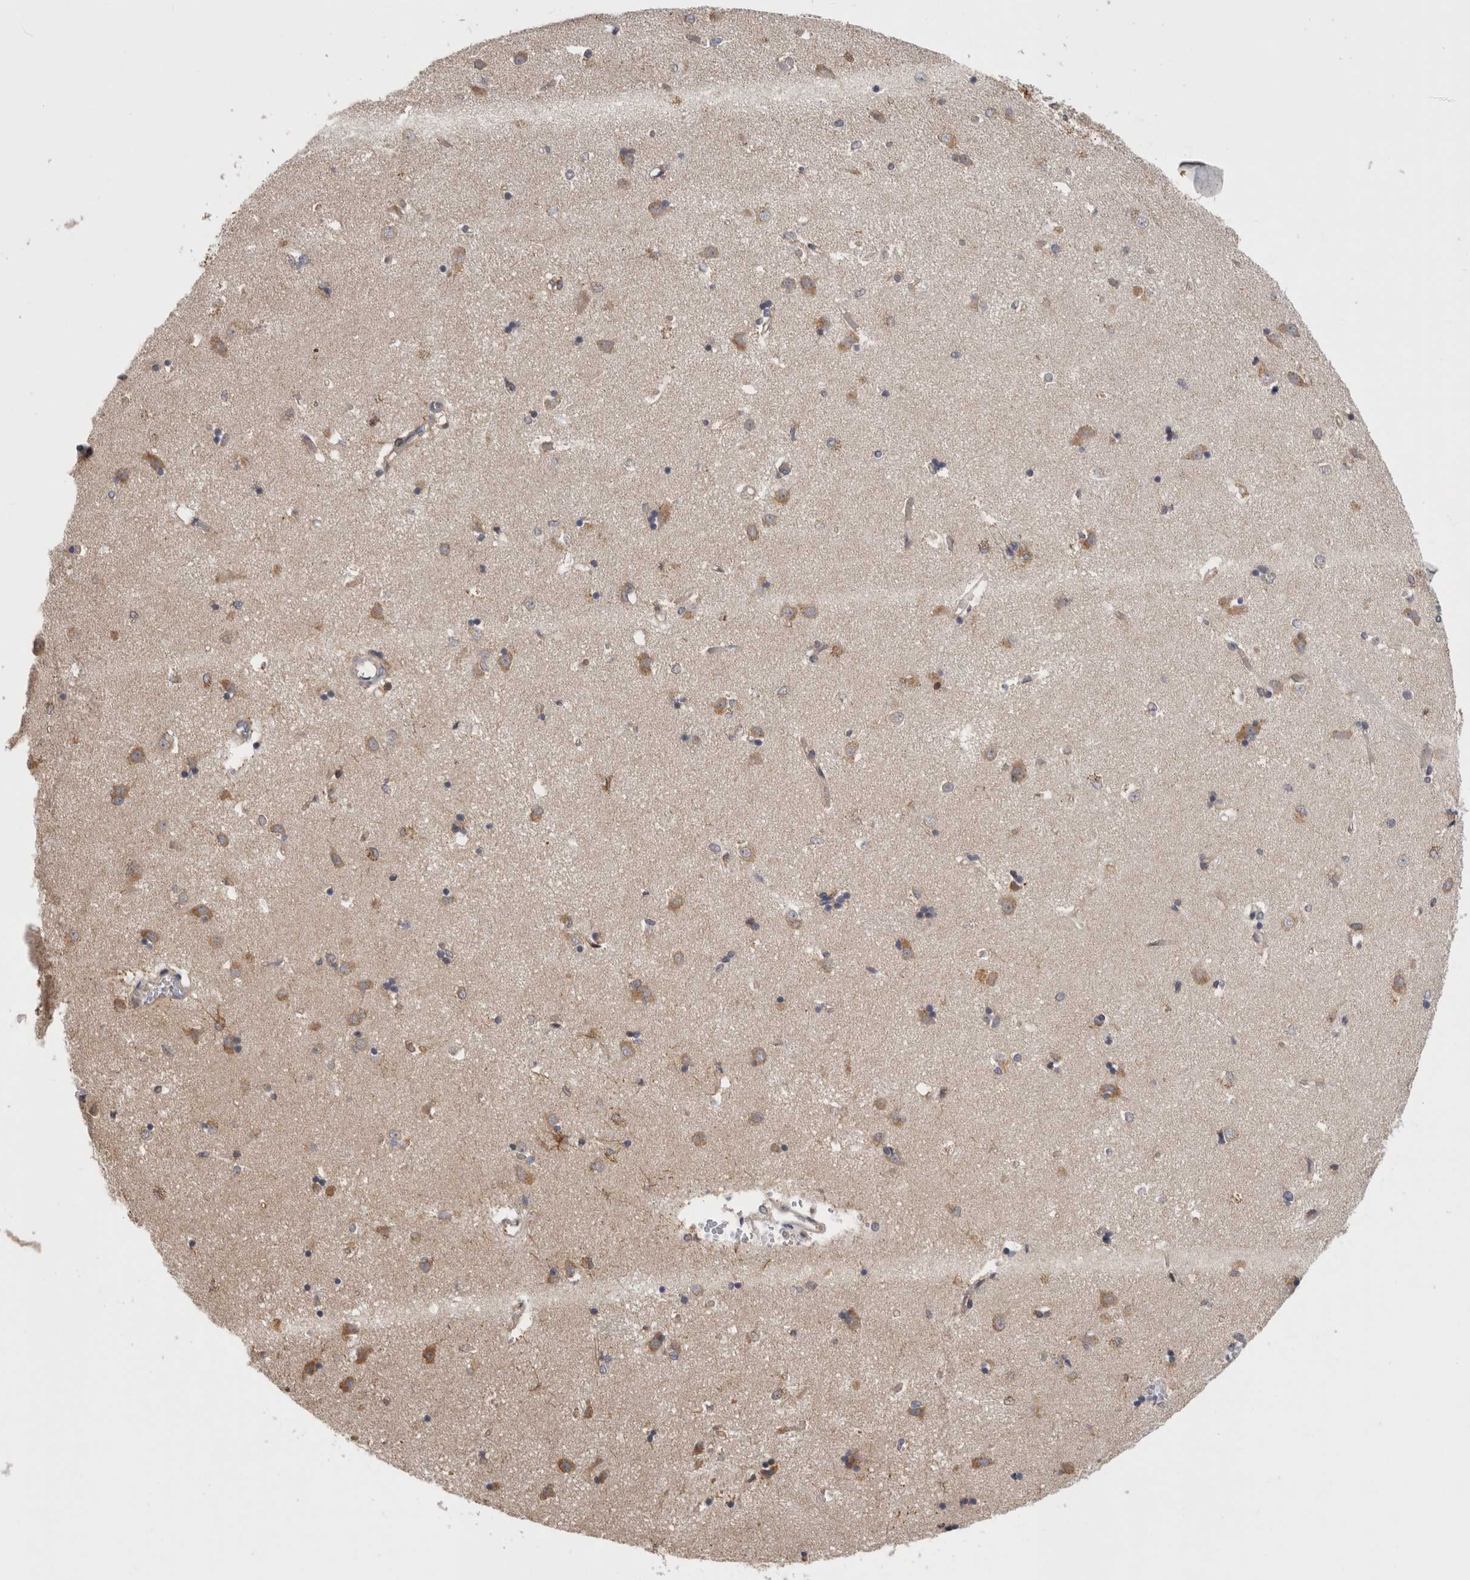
{"staining": {"intensity": "moderate", "quantity": "25%-75%", "location": "cytoplasmic/membranous"}, "tissue": "caudate", "cell_type": "Glial cells", "image_type": "normal", "snomed": [{"axis": "morphology", "description": "Normal tissue, NOS"}, {"axis": "topography", "description": "Lateral ventricle wall"}], "caption": "Protein staining by immunohistochemistry displays moderate cytoplasmic/membranous staining in approximately 25%-75% of glial cells in benign caudate. (IHC, brightfield microscopy, high magnification).", "gene": "GRIK2", "patient": {"sex": "male", "age": 45}}